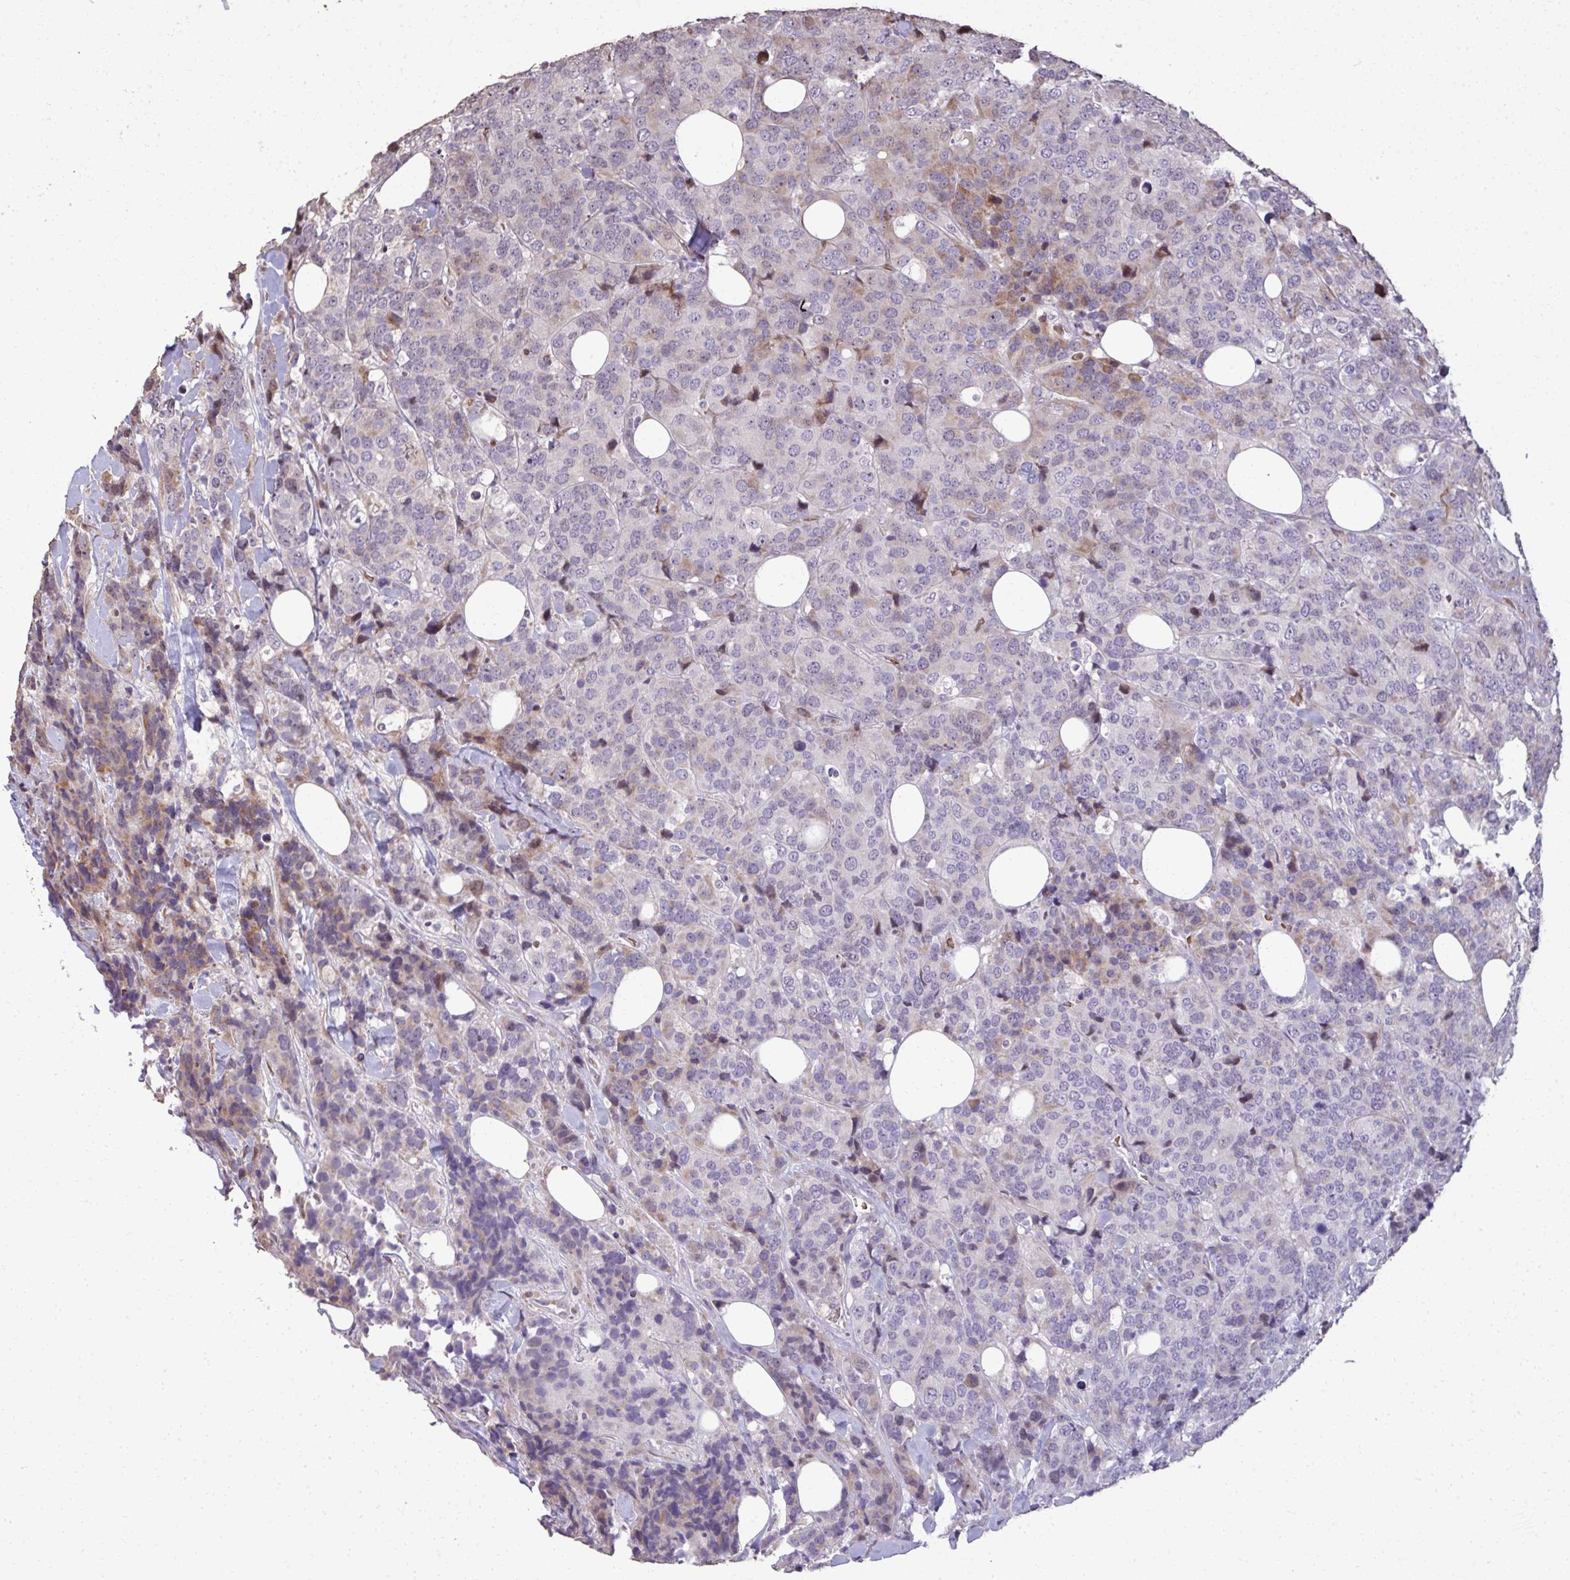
{"staining": {"intensity": "weak", "quantity": "<25%", "location": "cytoplasmic/membranous"}, "tissue": "breast cancer", "cell_type": "Tumor cells", "image_type": "cancer", "snomed": [{"axis": "morphology", "description": "Lobular carcinoma"}, {"axis": "topography", "description": "Breast"}], "caption": "Immunohistochemistry (IHC) photomicrograph of neoplastic tissue: human breast cancer (lobular carcinoma) stained with DAB reveals no significant protein positivity in tumor cells. (DAB (3,3'-diaminobenzidine) immunohistochemistry (IHC) visualized using brightfield microscopy, high magnification).", "gene": "FIBCD1", "patient": {"sex": "female", "age": 59}}